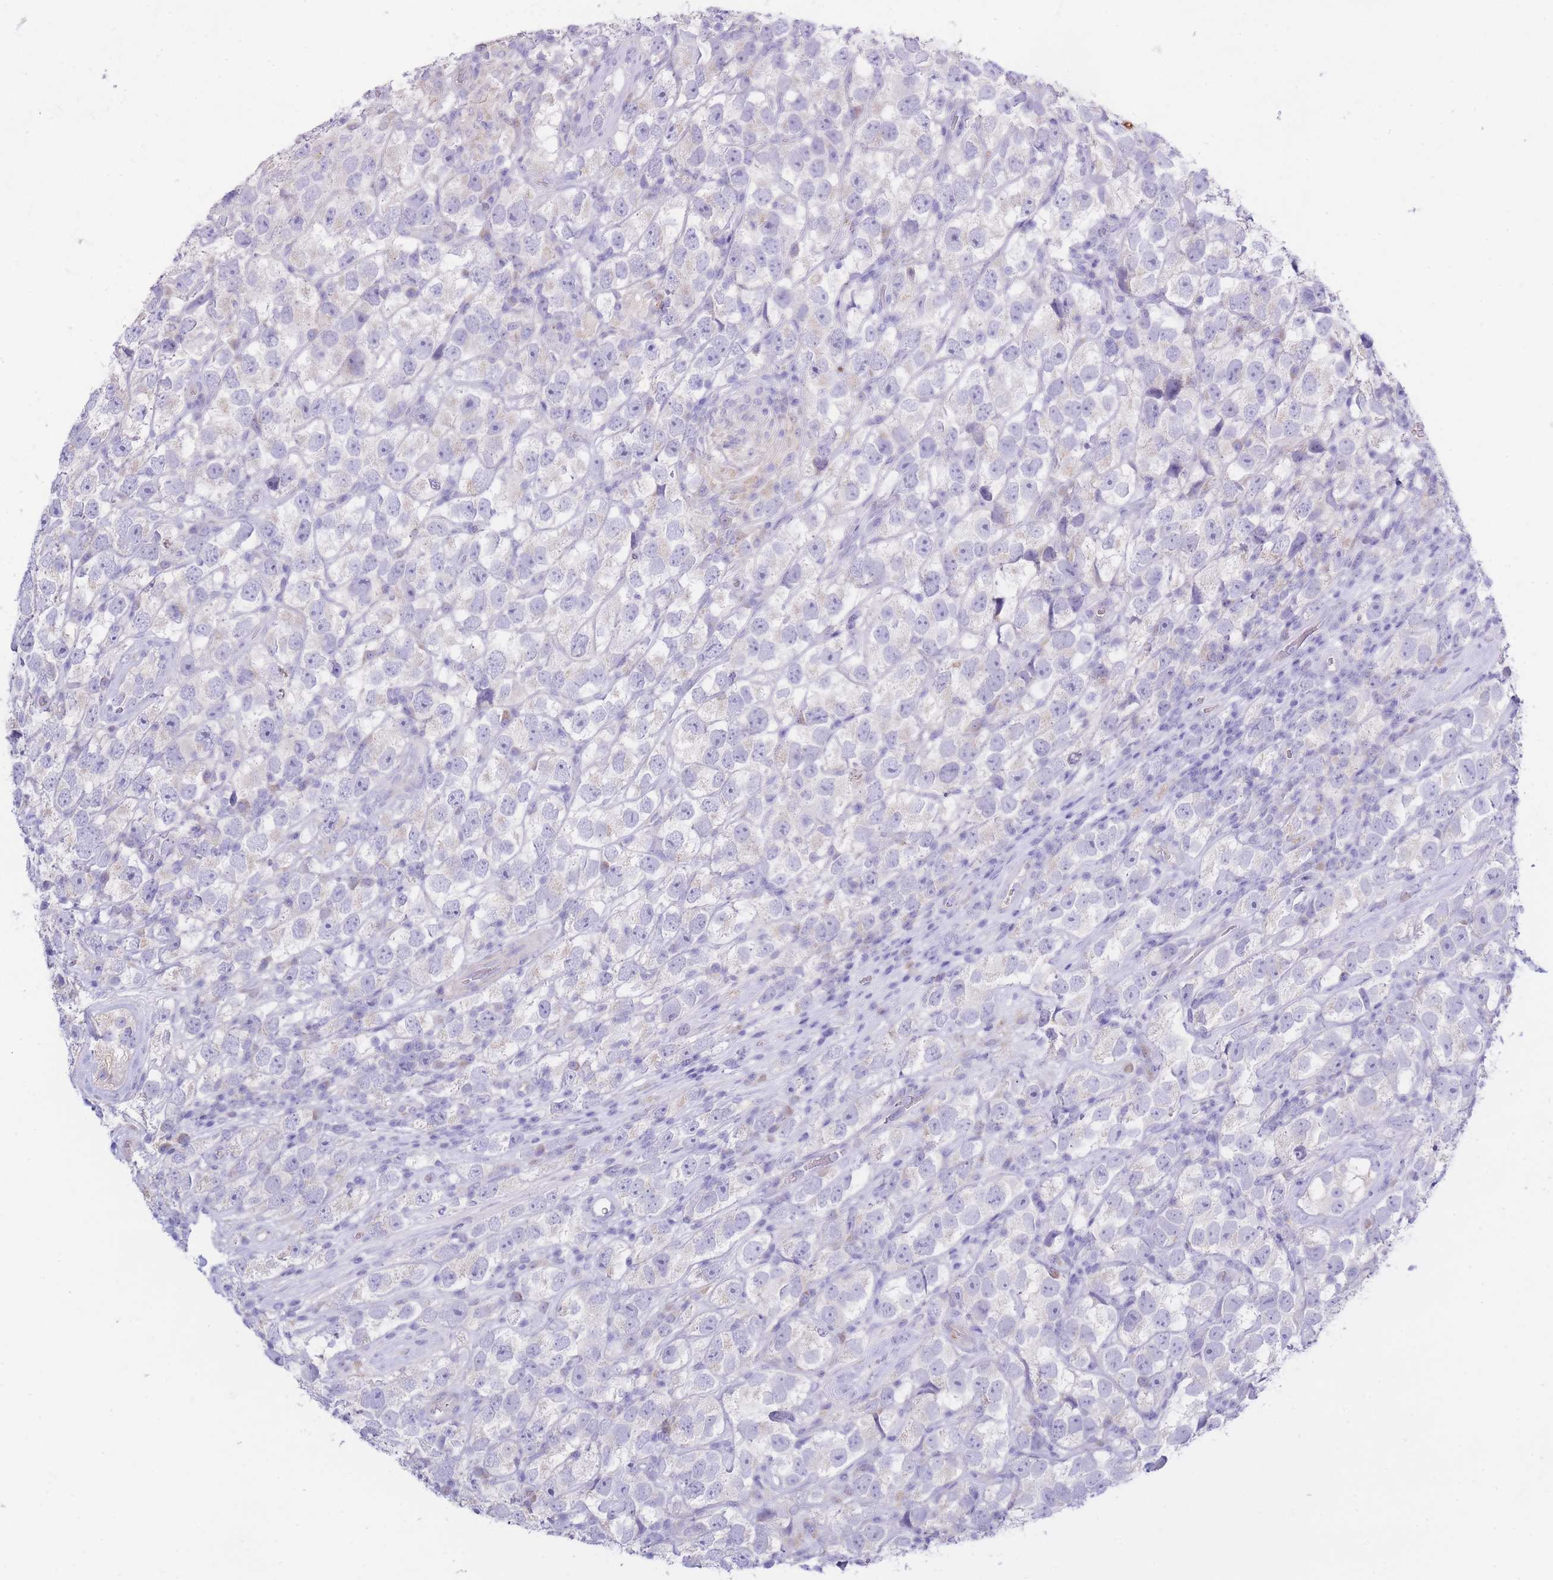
{"staining": {"intensity": "negative", "quantity": "none", "location": "none"}, "tissue": "testis cancer", "cell_type": "Tumor cells", "image_type": "cancer", "snomed": [{"axis": "morphology", "description": "Seminoma, NOS"}, {"axis": "topography", "description": "Testis"}], "caption": "This is an immunohistochemistry photomicrograph of testis cancer. There is no staining in tumor cells.", "gene": "CENPM", "patient": {"sex": "male", "age": 26}}